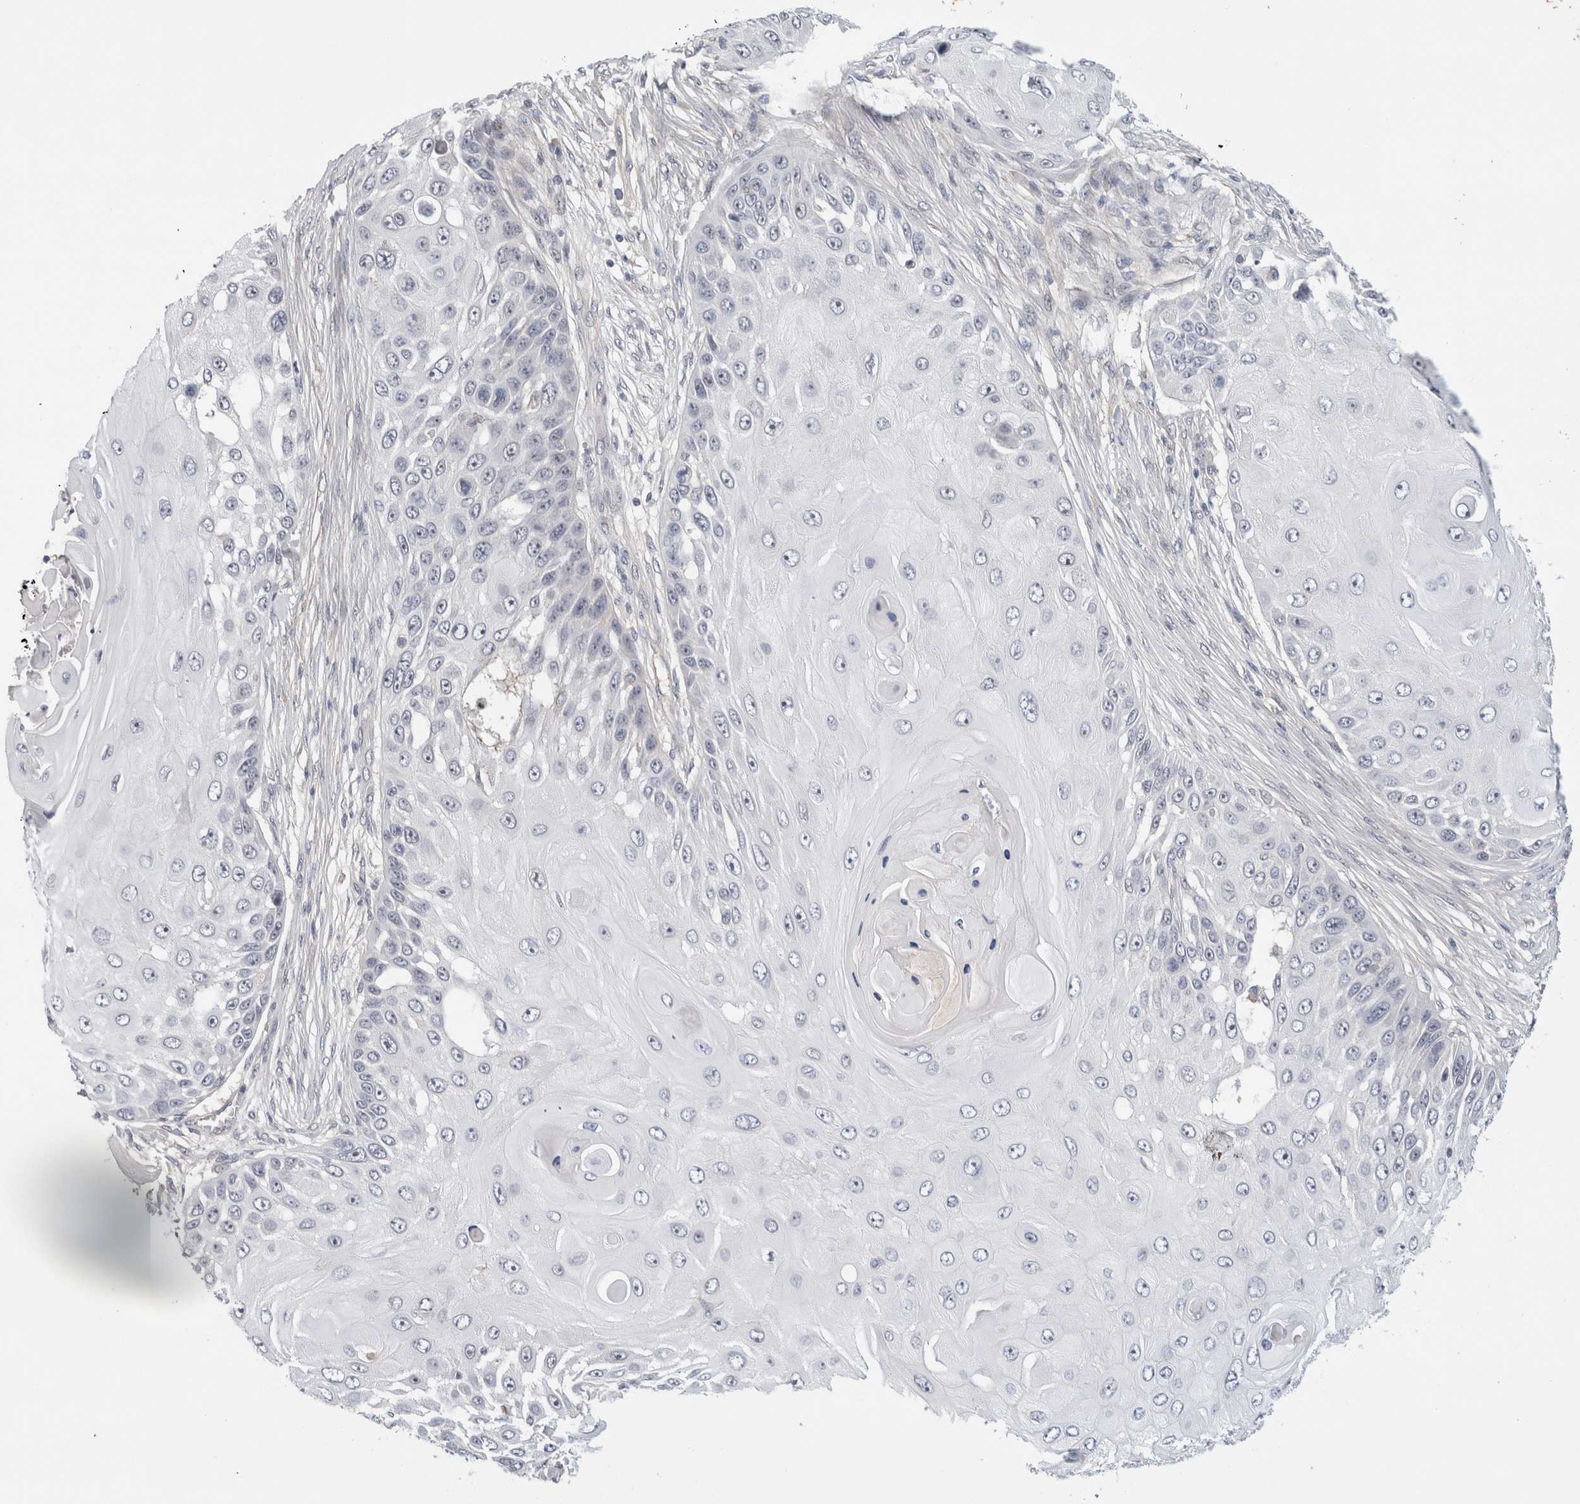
{"staining": {"intensity": "negative", "quantity": "none", "location": "none"}, "tissue": "skin cancer", "cell_type": "Tumor cells", "image_type": "cancer", "snomed": [{"axis": "morphology", "description": "Squamous cell carcinoma, NOS"}, {"axis": "topography", "description": "Skin"}], "caption": "Tumor cells are negative for brown protein staining in skin squamous cell carcinoma.", "gene": "HCN3", "patient": {"sex": "female", "age": 44}}